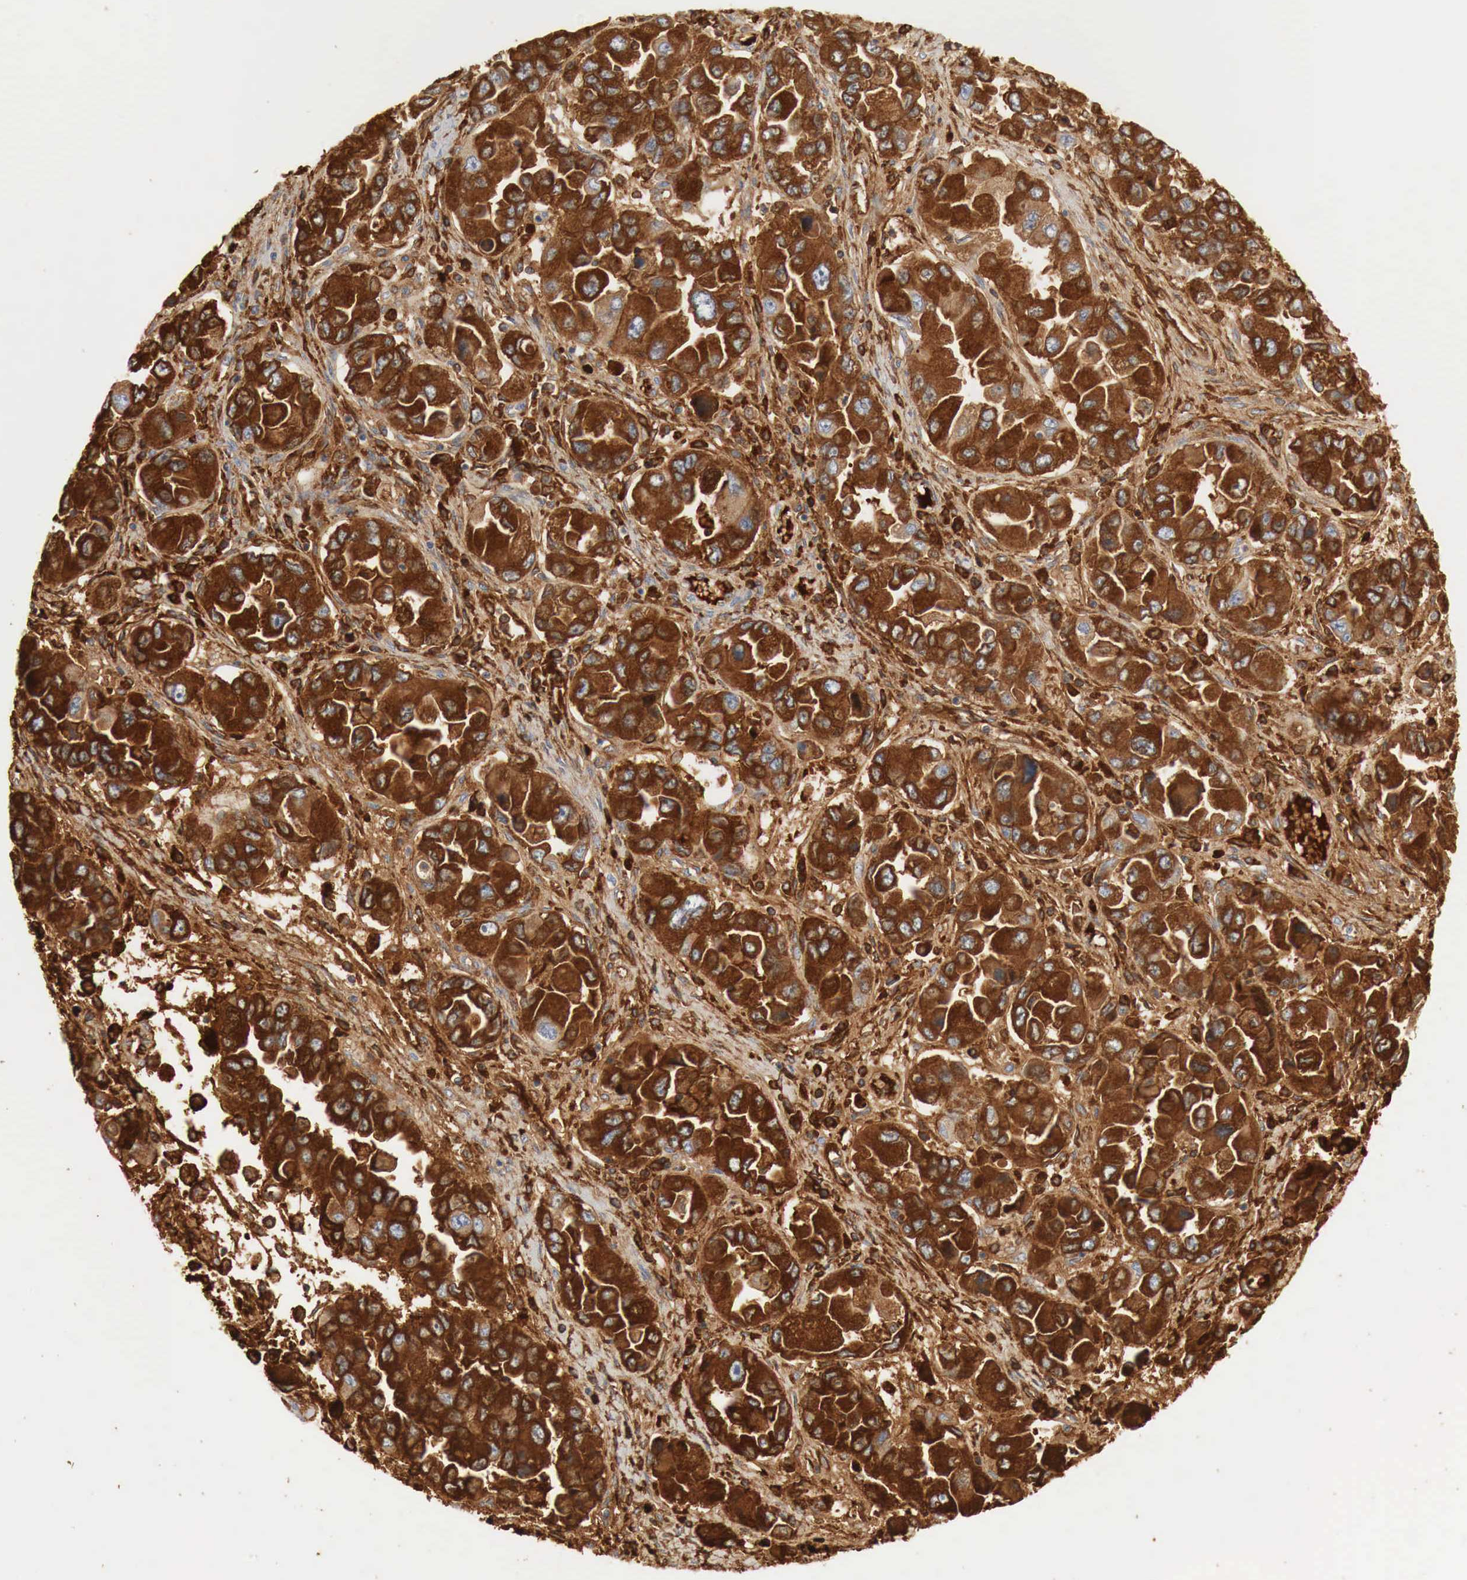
{"staining": {"intensity": "strong", "quantity": ">75%", "location": "cytoplasmic/membranous"}, "tissue": "ovarian cancer", "cell_type": "Tumor cells", "image_type": "cancer", "snomed": [{"axis": "morphology", "description": "Cystadenocarcinoma, serous, NOS"}, {"axis": "topography", "description": "Ovary"}], "caption": "IHC (DAB (3,3'-diaminobenzidine)) staining of ovarian cancer demonstrates strong cytoplasmic/membranous protein expression in approximately >75% of tumor cells.", "gene": "IGLC3", "patient": {"sex": "female", "age": 84}}